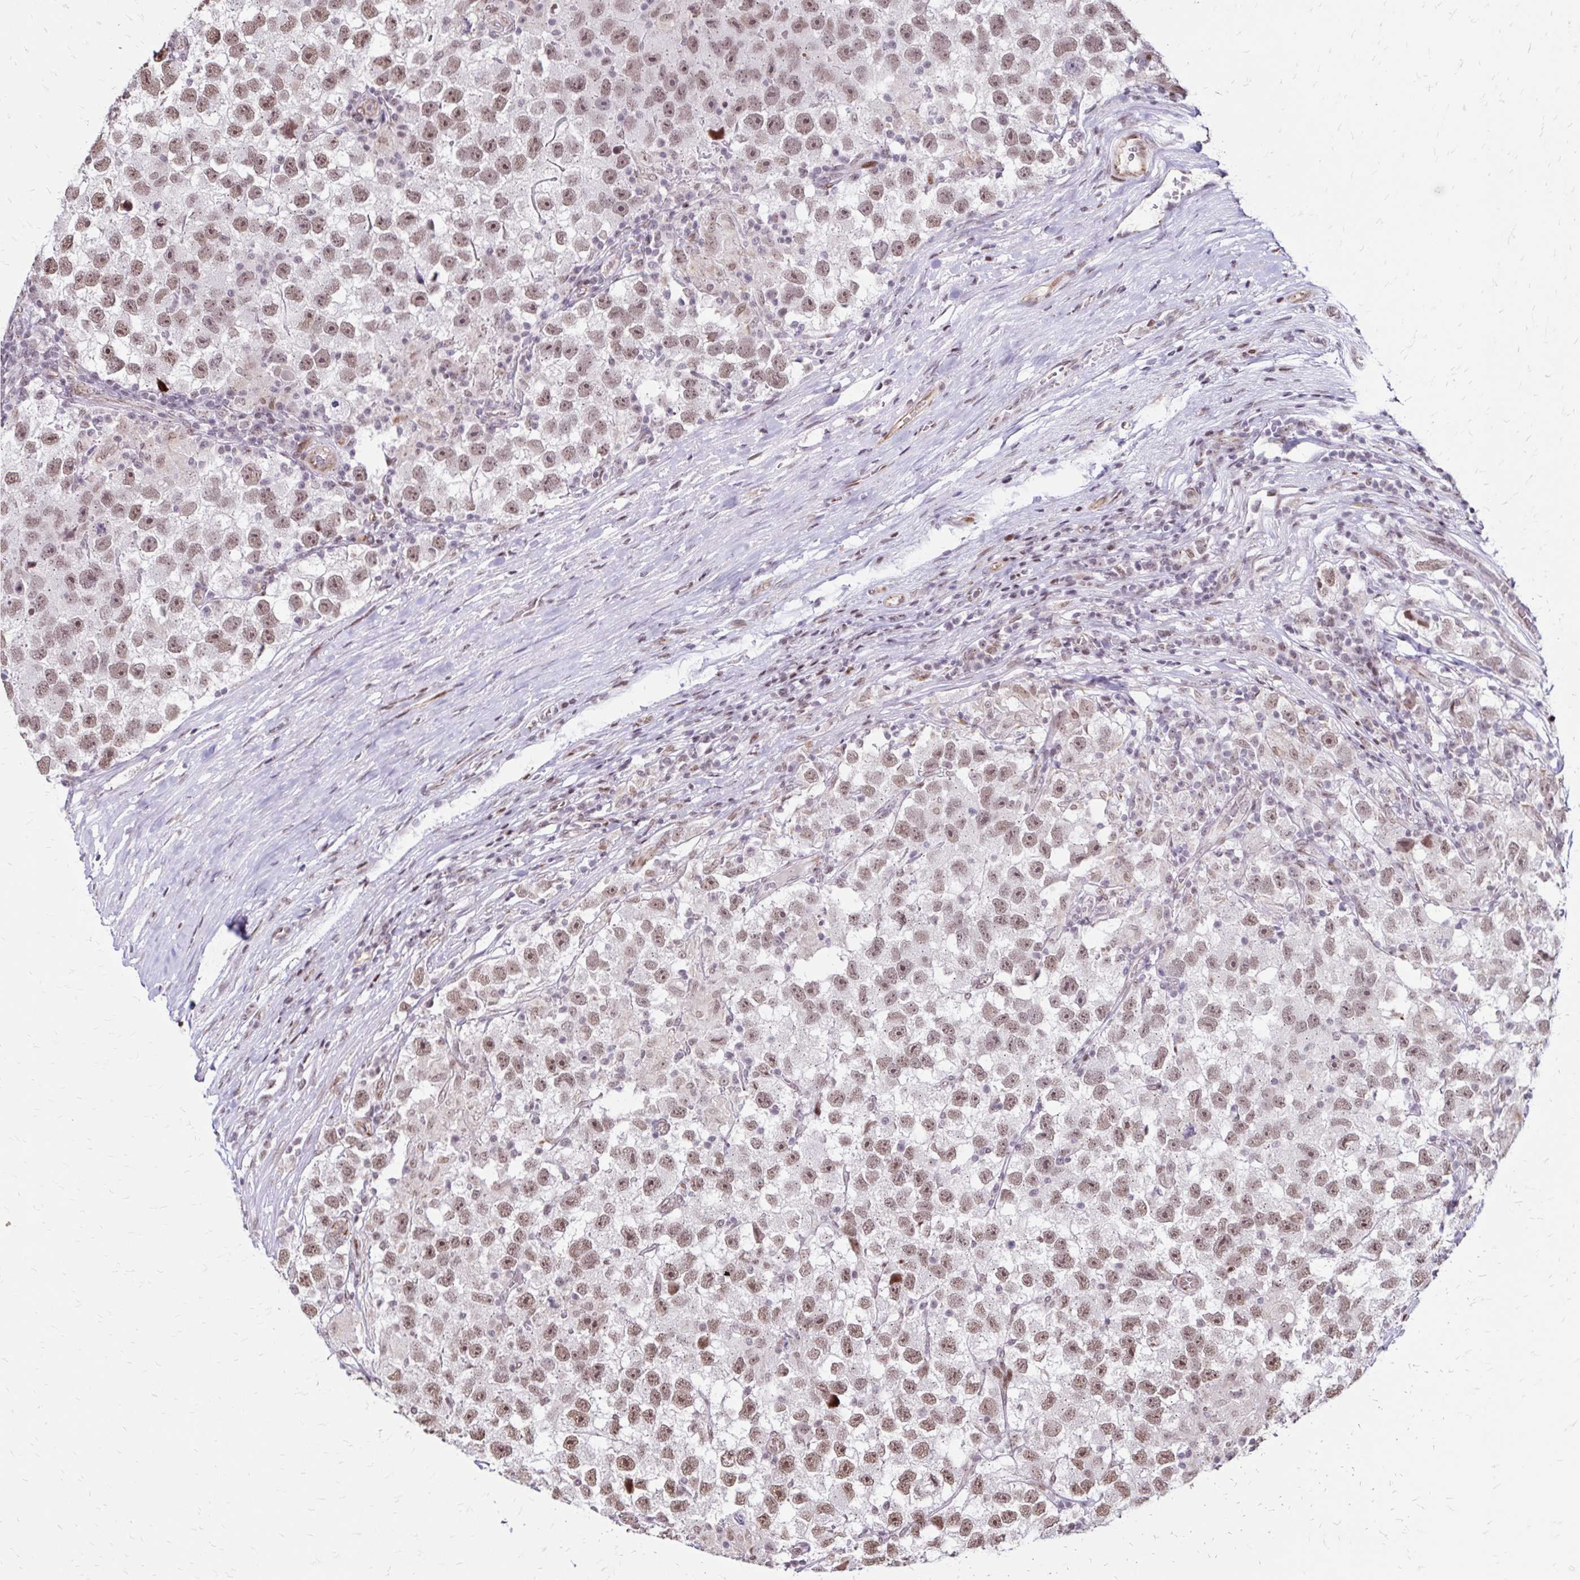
{"staining": {"intensity": "moderate", "quantity": ">75%", "location": "nuclear"}, "tissue": "testis cancer", "cell_type": "Tumor cells", "image_type": "cancer", "snomed": [{"axis": "morphology", "description": "Seminoma, NOS"}, {"axis": "topography", "description": "Testis"}], "caption": "Immunohistochemical staining of testis cancer demonstrates moderate nuclear protein expression in approximately >75% of tumor cells. (DAB = brown stain, brightfield microscopy at high magnification).", "gene": "TOB1", "patient": {"sex": "male", "age": 26}}